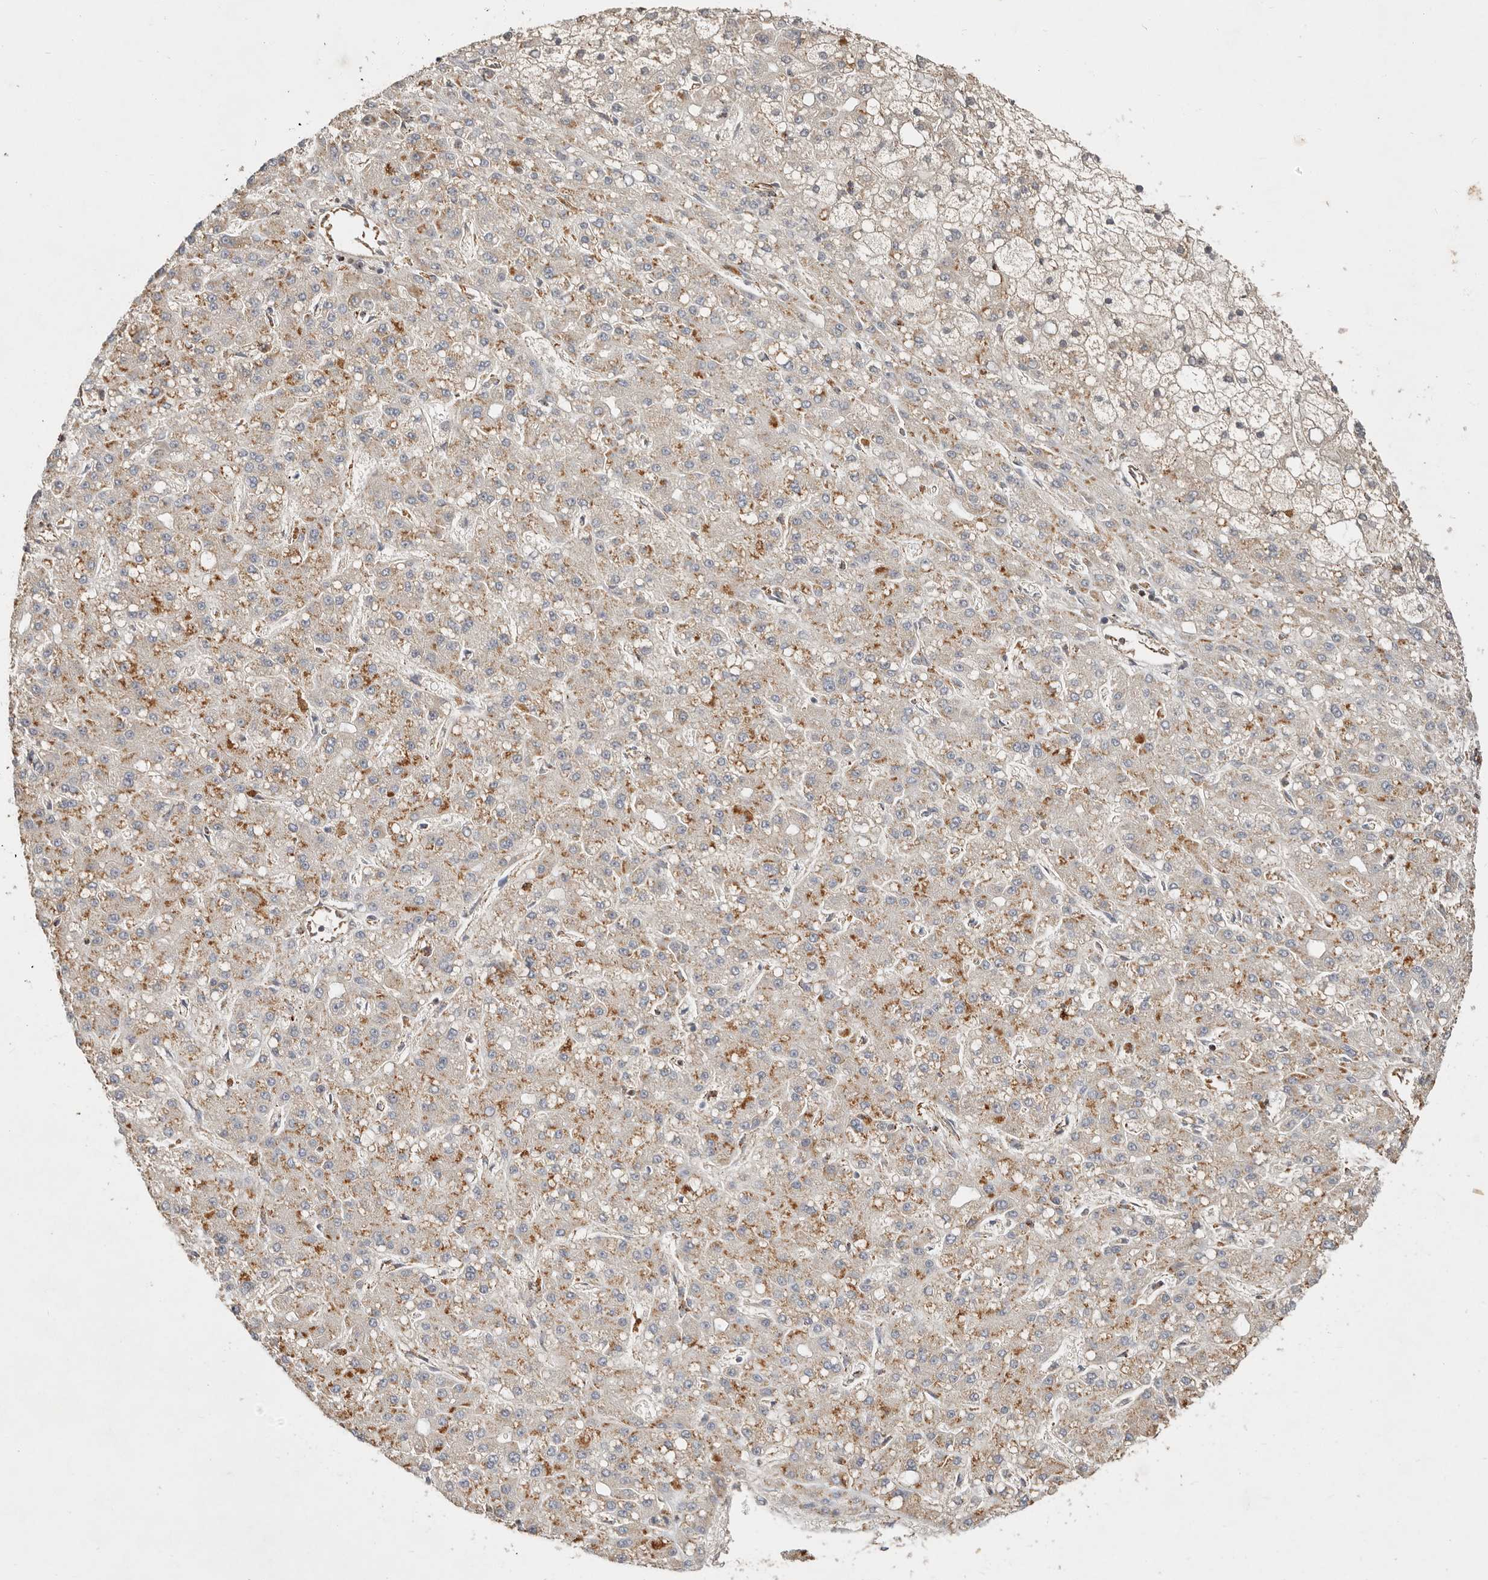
{"staining": {"intensity": "moderate", "quantity": "25%-75%", "location": "cytoplasmic/membranous"}, "tissue": "liver cancer", "cell_type": "Tumor cells", "image_type": "cancer", "snomed": [{"axis": "morphology", "description": "Carcinoma, Hepatocellular, NOS"}, {"axis": "topography", "description": "Liver"}], "caption": "An image showing moderate cytoplasmic/membranous staining in approximately 25%-75% of tumor cells in hepatocellular carcinoma (liver), as visualized by brown immunohistochemical staining.", "gene": "ARHGEF10L", "patient": {"sex": "male", "age": 67}}